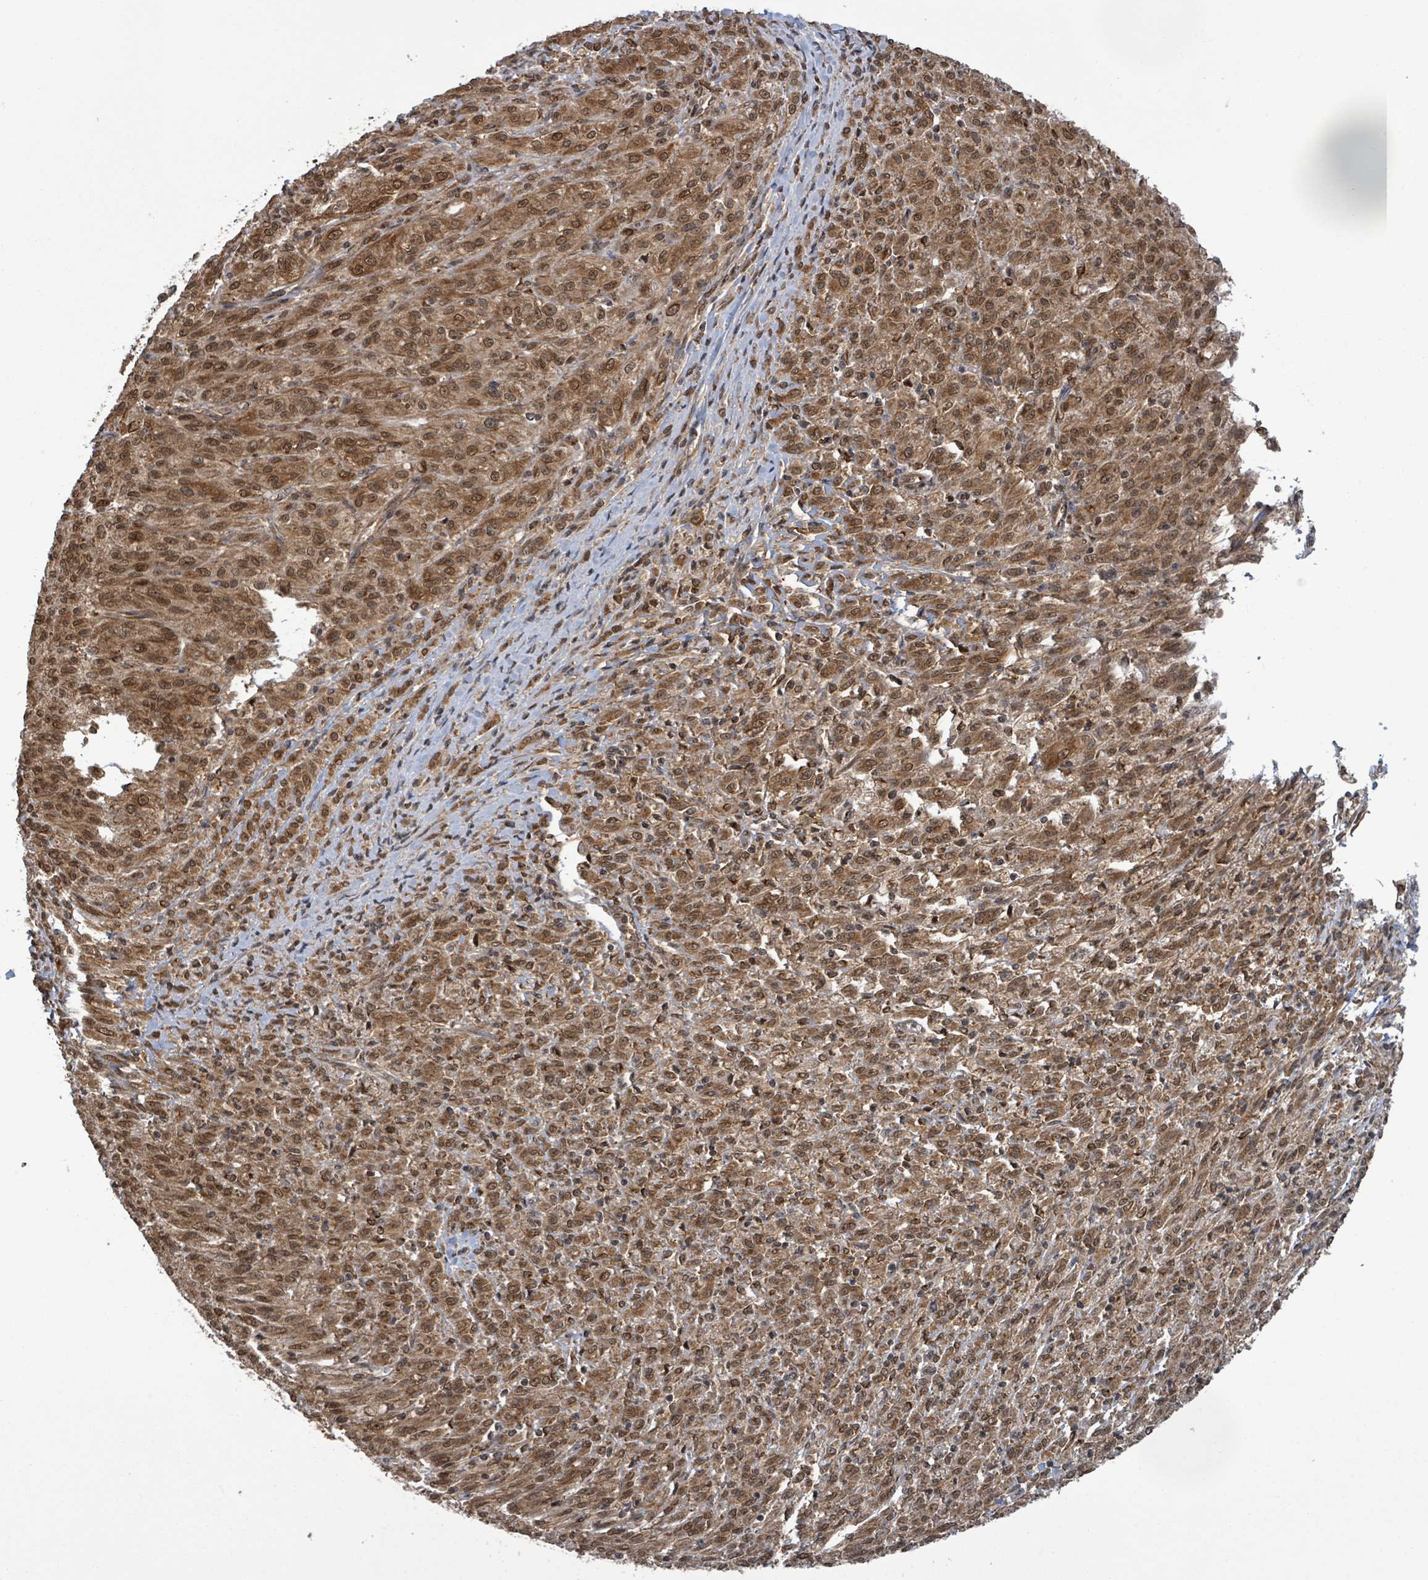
{"staining": {"intensity": "moderate", "quantity": ">75%", "location": "cytoplasmic/membranous,nuclear"}, "tissue": "melanoma", "cell_type": "Tumor cells", "image_type": "cancer", "snomed": [{"axis": "morphology", "description": "Malignant melanoma, NOS"}, {"axis": "topography", "description": "Skin"}], "caption": "Human malignant melanoma stained for a protein (brown) reveals moderate cytoplasmic/membranous and nuclear positive expression in approximately >75% of tumor cells.", "gene": "KLC1", "patient": {"sex": "female", "age": 52}}